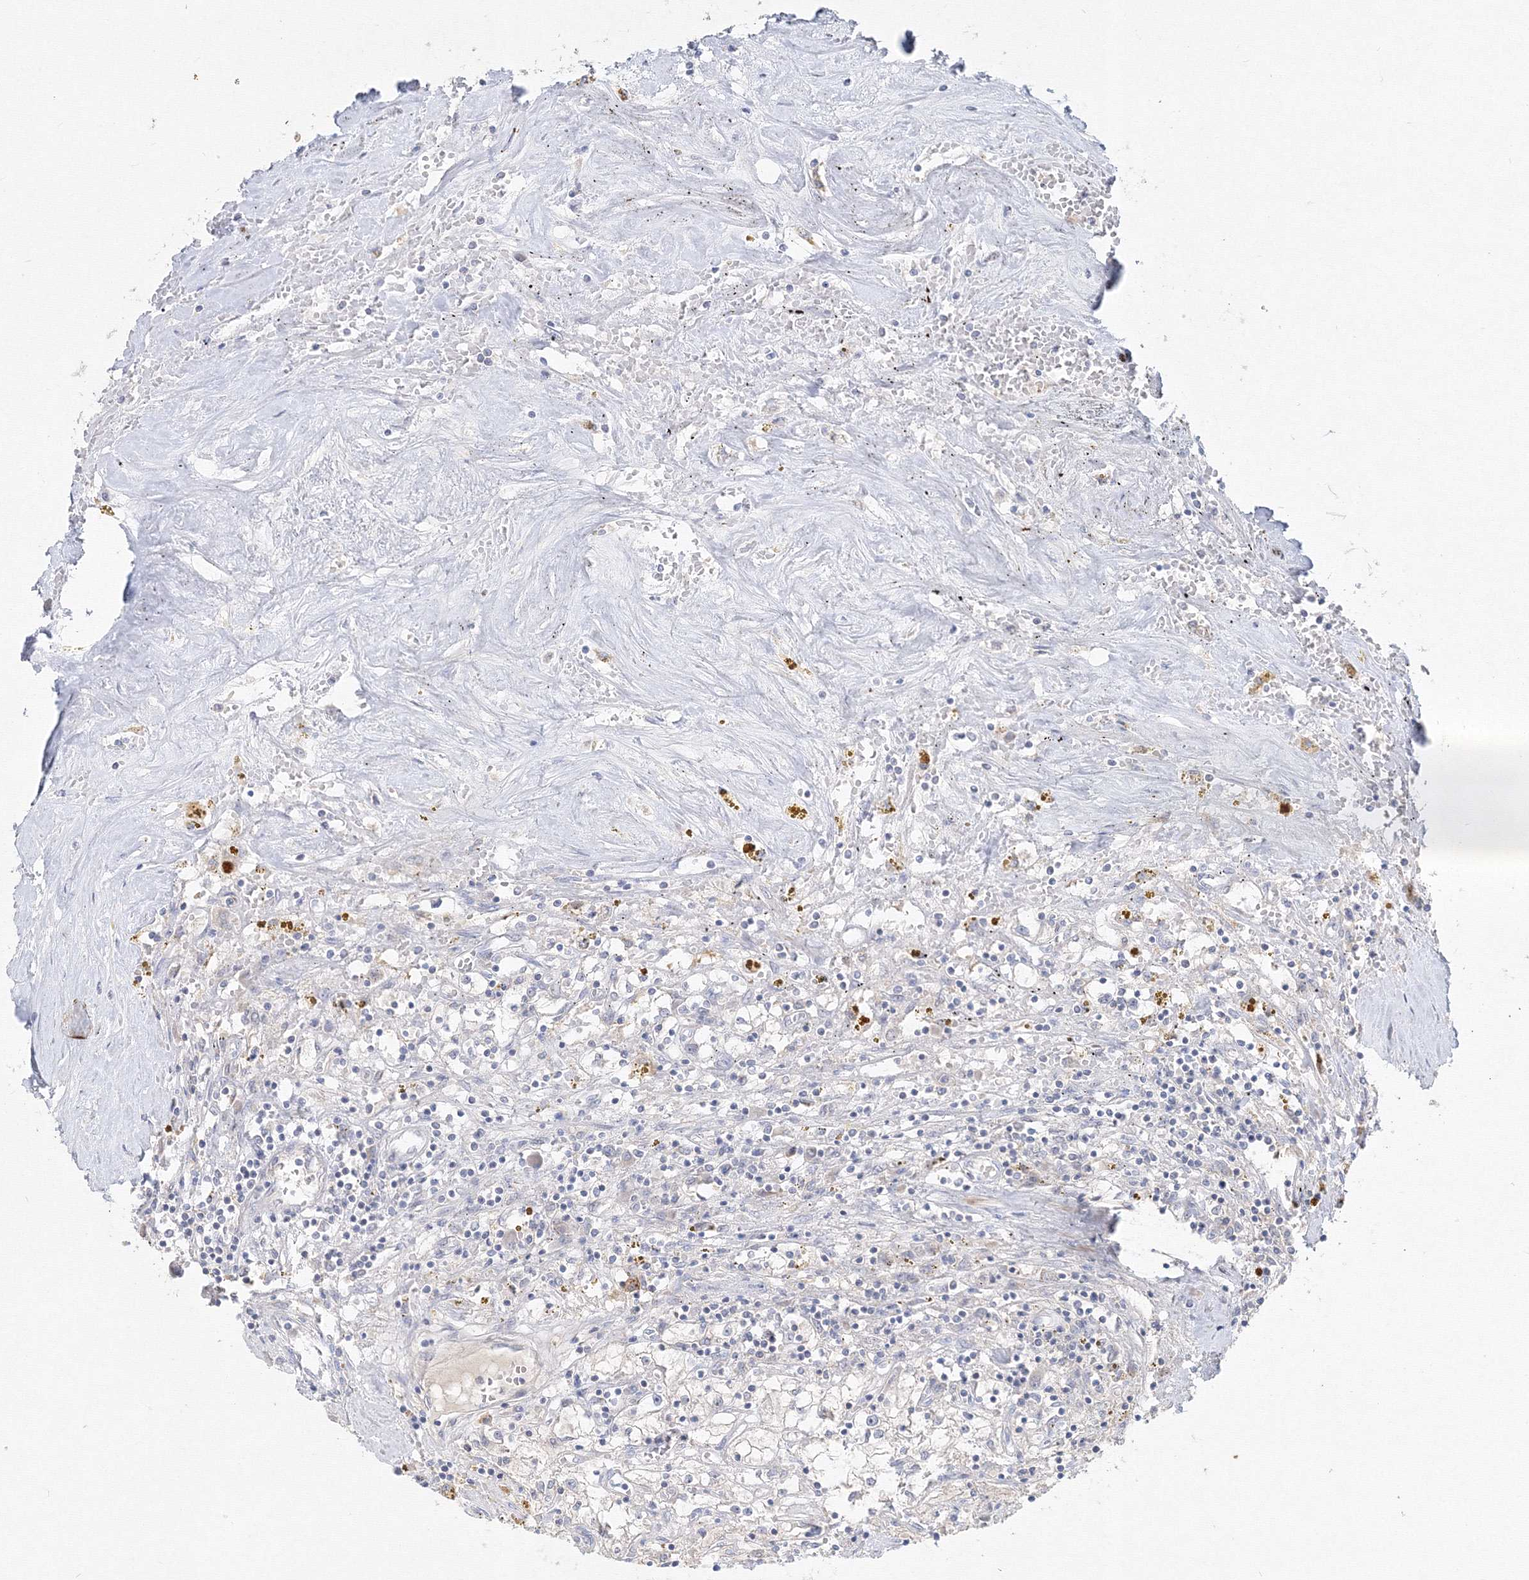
{"staining": {"intensity": "negative", "quantity": "none", "location": "none"}, "tissue": "renal cancer", "cell_type": "Tumor cells", "image_type": "cancer", "snomed": [{"axis": "morphology", "description": "Adenocarcinoma, NOS"}, {"axis": "topography", "description": "Kidney"}], "caption": "Immunohistochemical staining of human renal cancer (adenocarcinoma) shows no significant staining in tumor cells.", "gene": "FBXL8", "patient": {"sex": "male", "age": 56}}